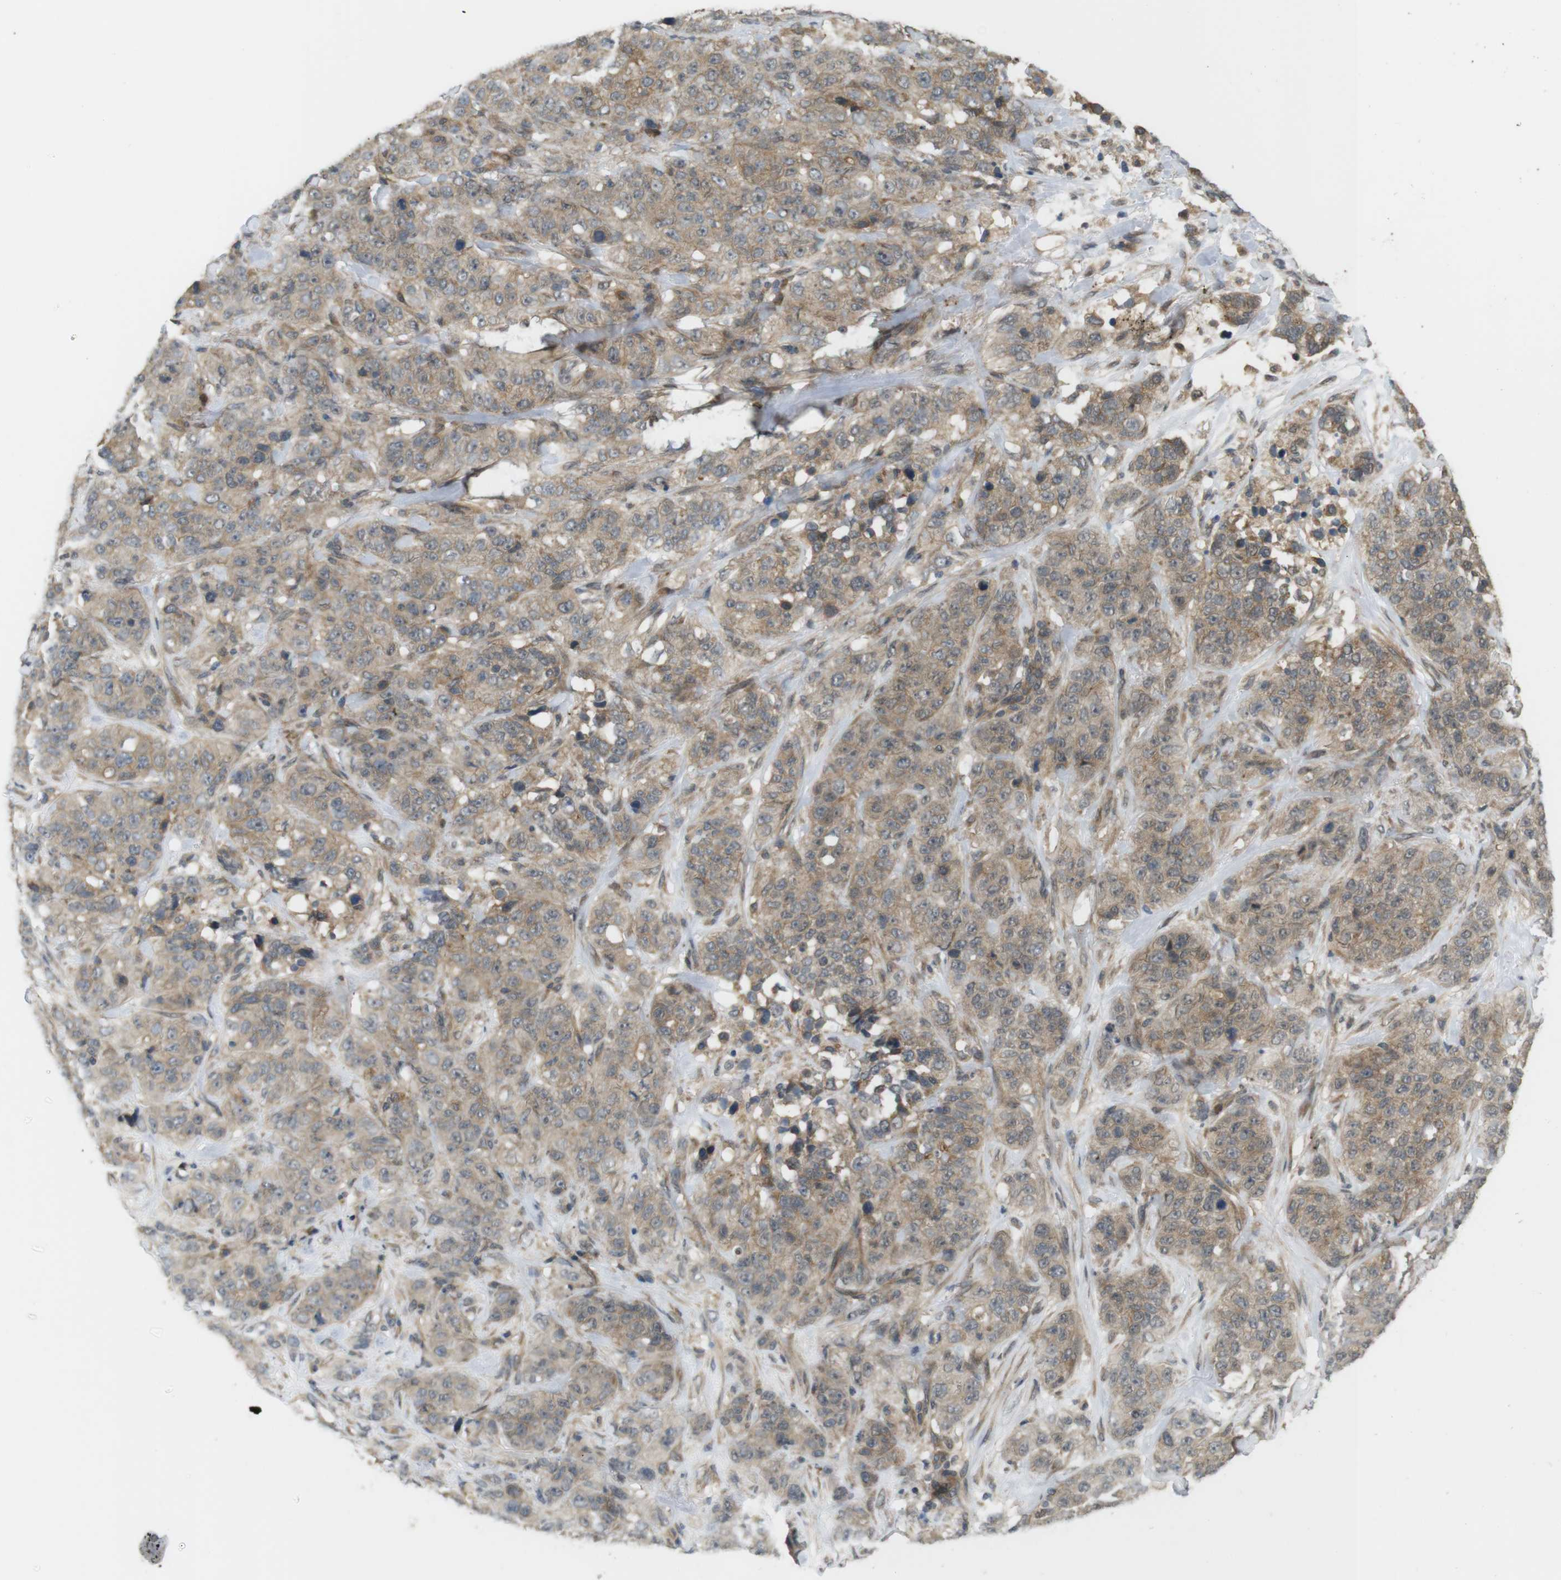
{"staining": {"intensity": "moderate", "quantity": ">75%", "location": "cytoplasmic/membranous"}, "tissue": "stomach cancer", "cell_type": "Tumor cells", "image_type": "cancer", "snomed": [{"axis": "morphology", "description": "Adenocarcinoma, NOS"}, {"axis": "topography", "description": "Stomach"}], "caption": "A medium amount of moderate cytoplasmic/membranous staining is appreciated in approximately >75% of tumor cells in stomach cancer tissue.", "gene": "RNF130", "patient": {"sex": "male", "age": 48}}